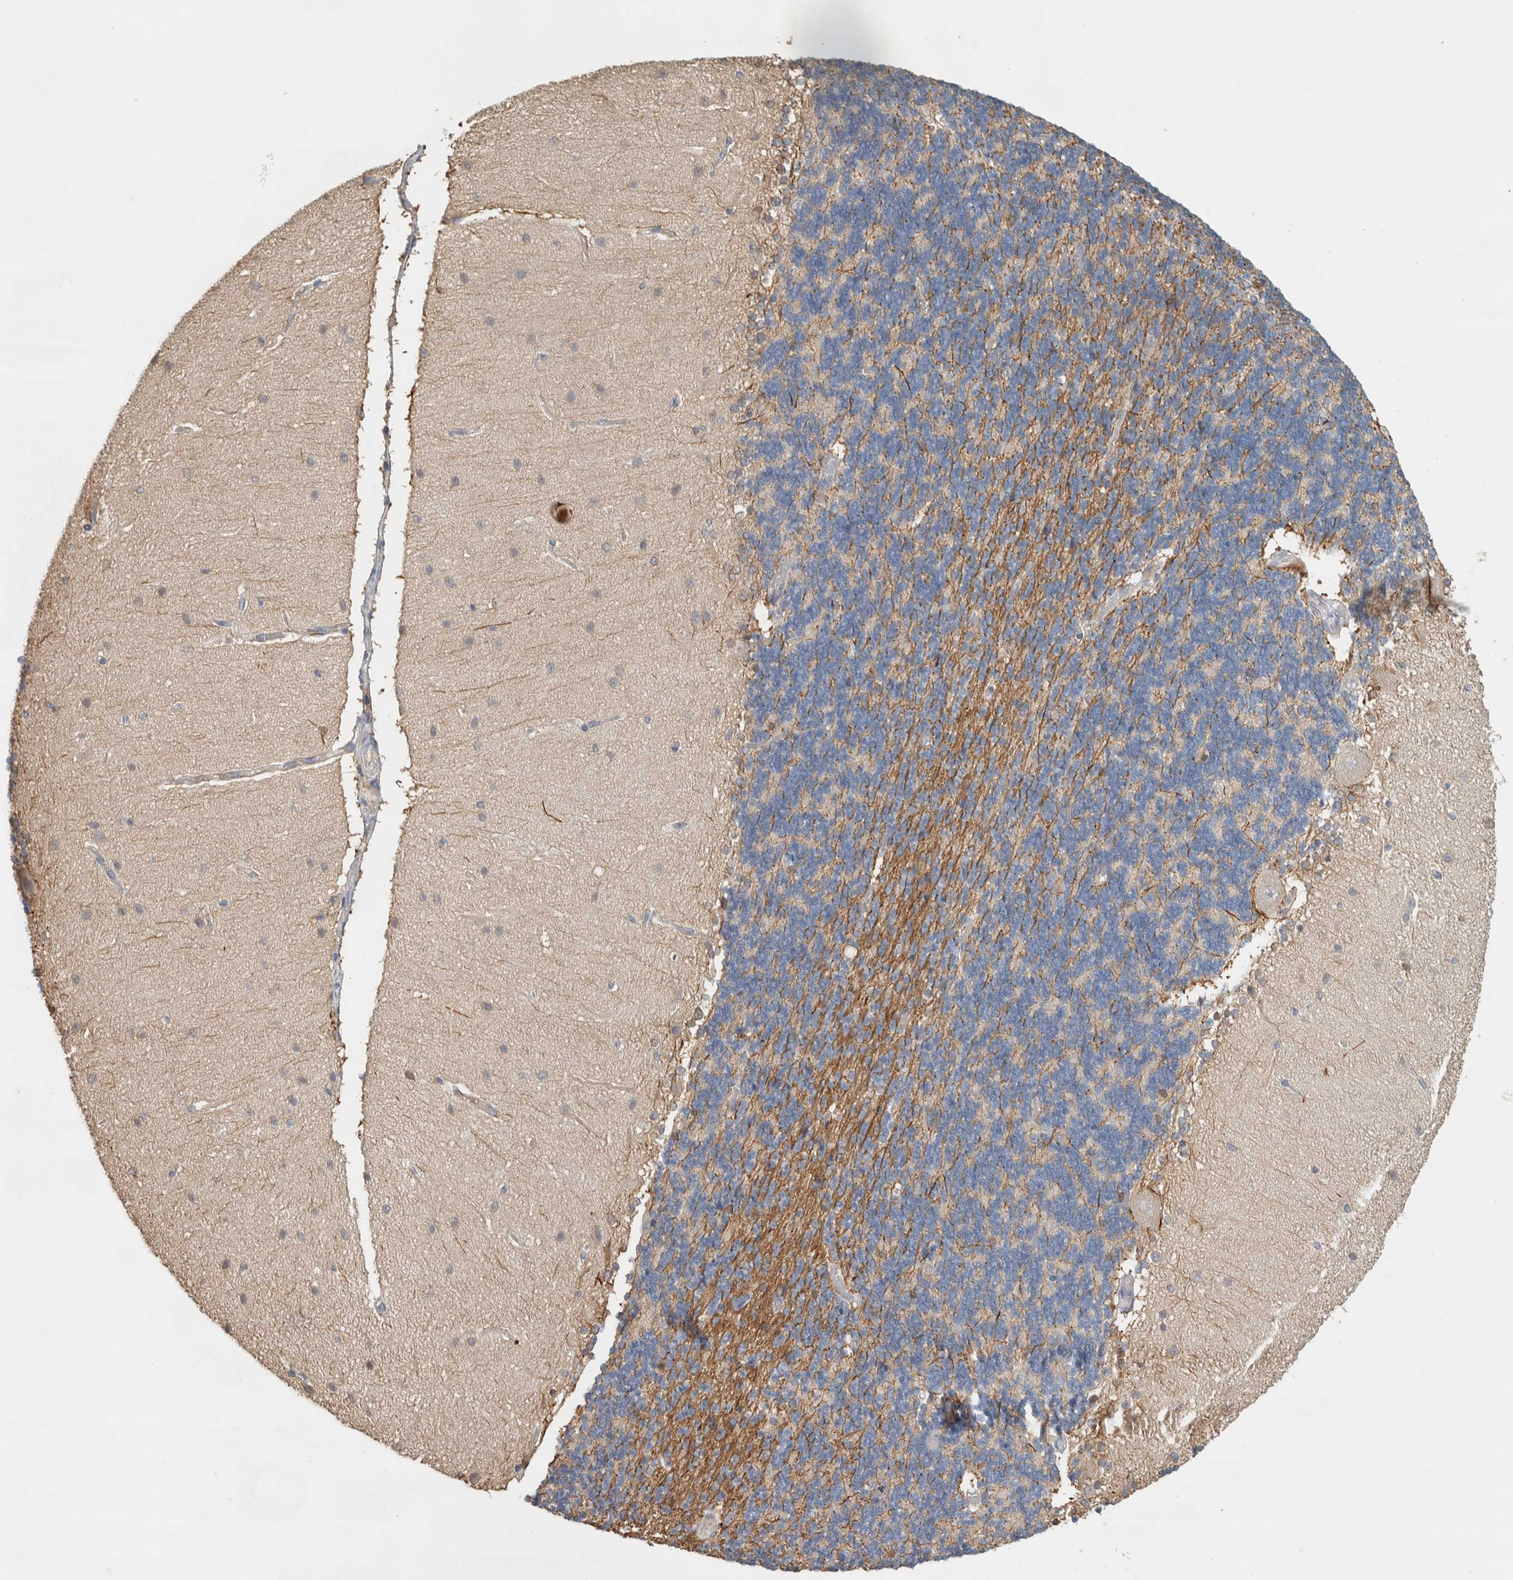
{"staining": {"intensity": "negative", "quantity": "none", "location": "none"}, "tissue": "cerebellum", "cell_type": "Cells in granular layer", "image_type": "normal", "snomed": [{"axis": "morphology", "description": "Normal tissue, NOS"}, {"axis": "topography", "description": "Cerebellum"}], "caption": "This micrograph is of normal cerebellum stained with immunohistochemistry to label a protein in brown with the nuclei are counter-stained blue. There is no positivity in cells in granular layer. The staining was performed using DAB to visualize the protein expression in brown, while the nuclei were stained in blue with hematoxylin (Magnification: 20x).", "gene": "DEPTOR", "patient": {"sex": "female", "age": 54}}